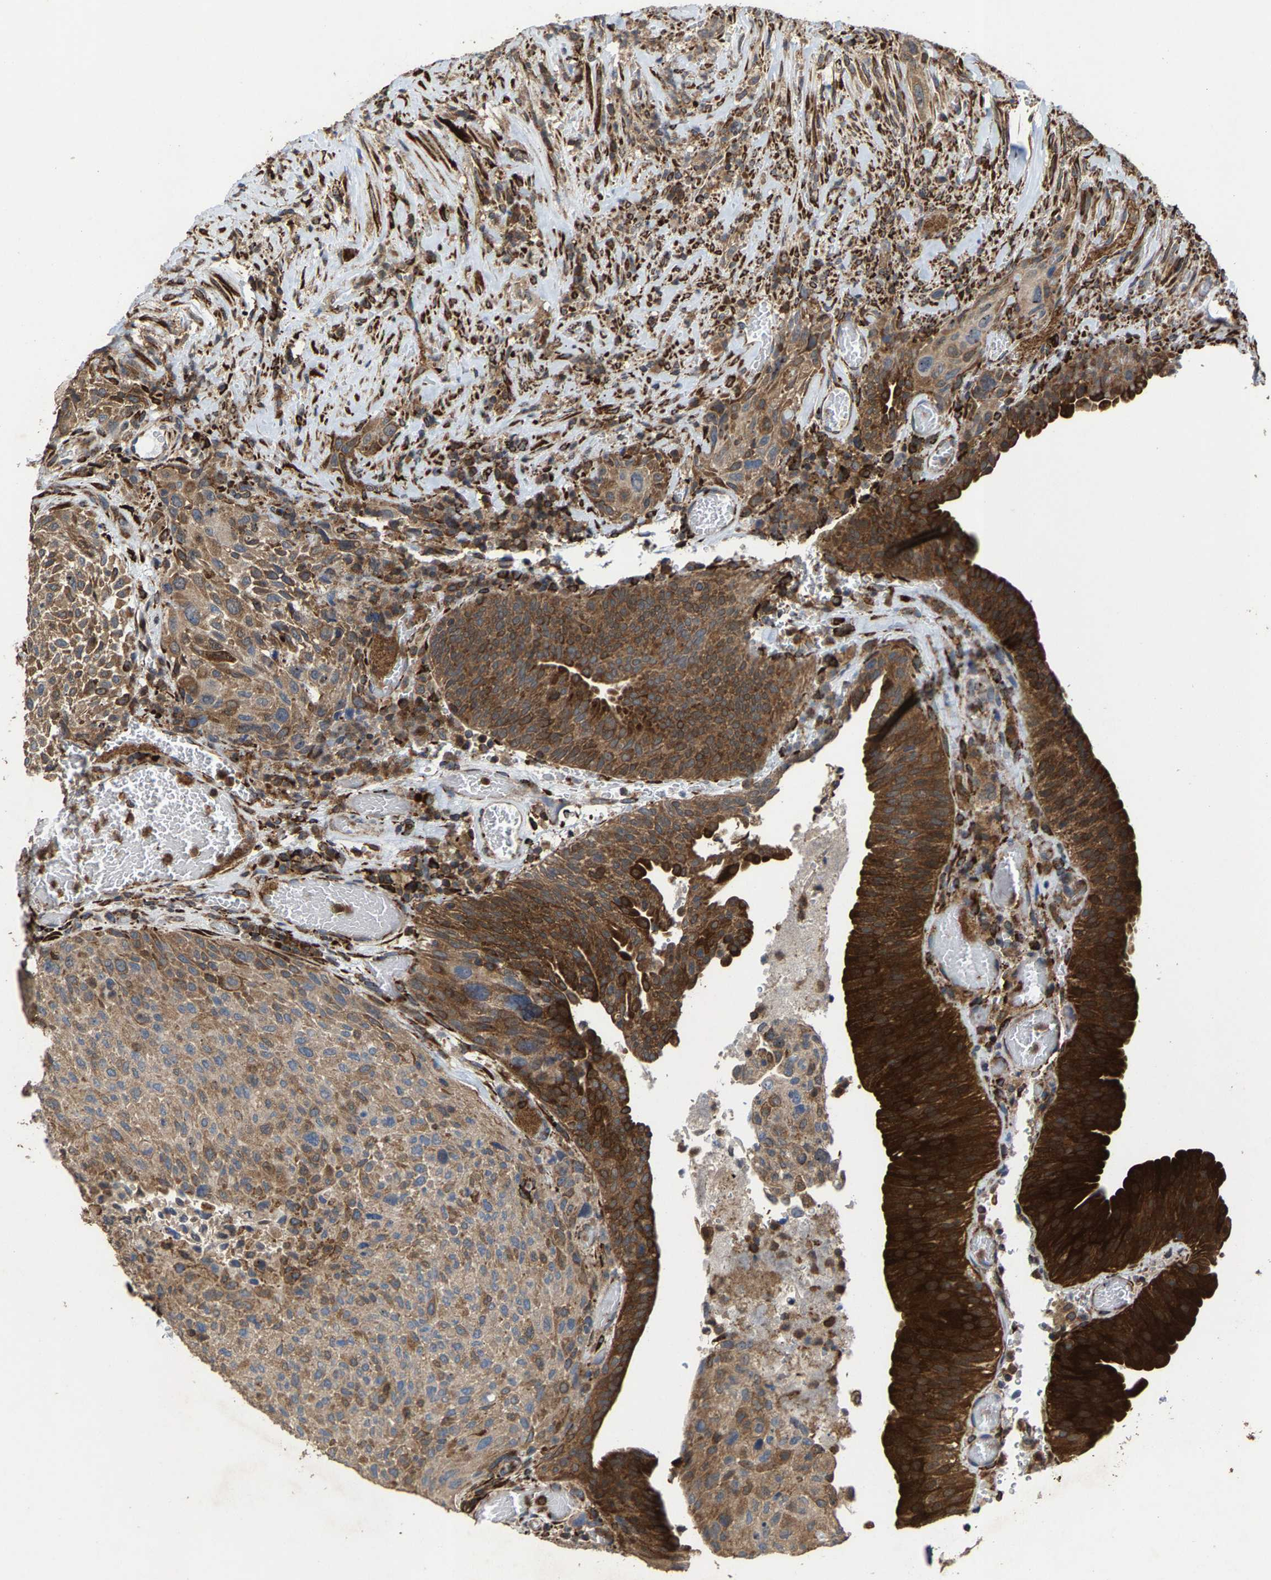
{"staining": {"intensity": "strong", "quantity": ">75%", "location": "cytoplasmic/membranous"}, "tissue": "urothelial cancer", "cell_type": "Tumor cells", "image_type": "cancer", "snomed": [{"axis": "morphology", "description": "Urothelial carcinoma, Low grade"}, {"axis": "morphology", "description": "Urothelial carcinoma, High grade"}, {"axis": "topography", "description": "Urinary bladder"}], "caption": "Strong cytoplasmic/membranous staining for a protein is appreciated in approximately >75% of tumor cells of low-grade urothelial carcinoma using immunohistochemistry (IHC).", "gene": "FGD3", "patient": {"sex": "male", "age": 35}}